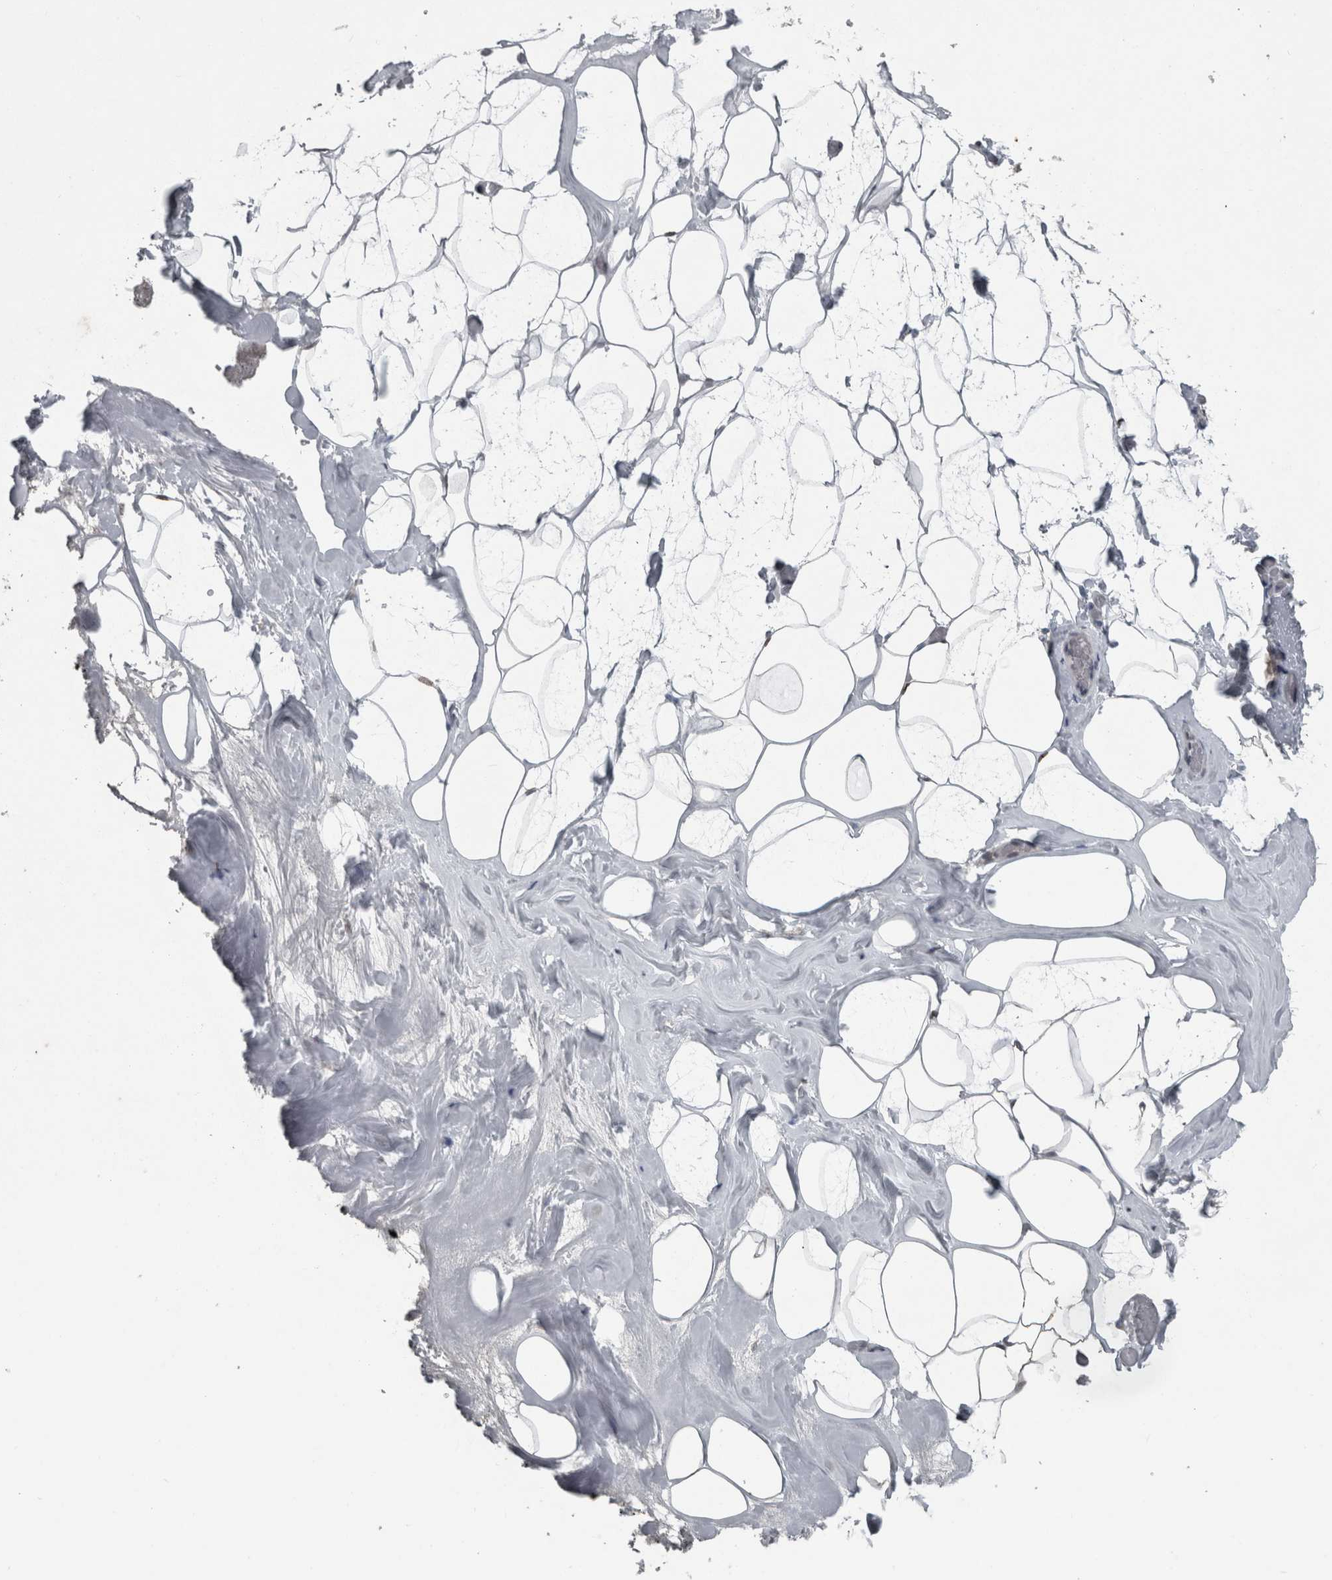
{"staining": {"intensity": "moderate", "quantity": ">75%", "location": "cytoplasmic/membranous,nuclear"}, "tissue": "adipose tissue", "cell_type": "Adipocytes", "image_type": "normal", "snomed": [{"axis": "morphology", "description": "Normal tissue, NOS"}, {"axis": "morphology", "description": "Fibrosis, NOS"}, {"axis": "topography", "description": "Breast"}, {"axis": "topography", "description": "Adipose tissue"}], "caption": "Adipocytes display moderate cytoplasmic/membranous,nuclear positivity in about >75% of cells in unremarkable adipose tissue. The staining was performed using DAB (3,3'-diaminobenzidine), with brown indicating positive protein expression. Nuclei are stained blue with hematoxylin.", "gene": "RANBP2", "patient": {"sex": "female", "age": 39}}